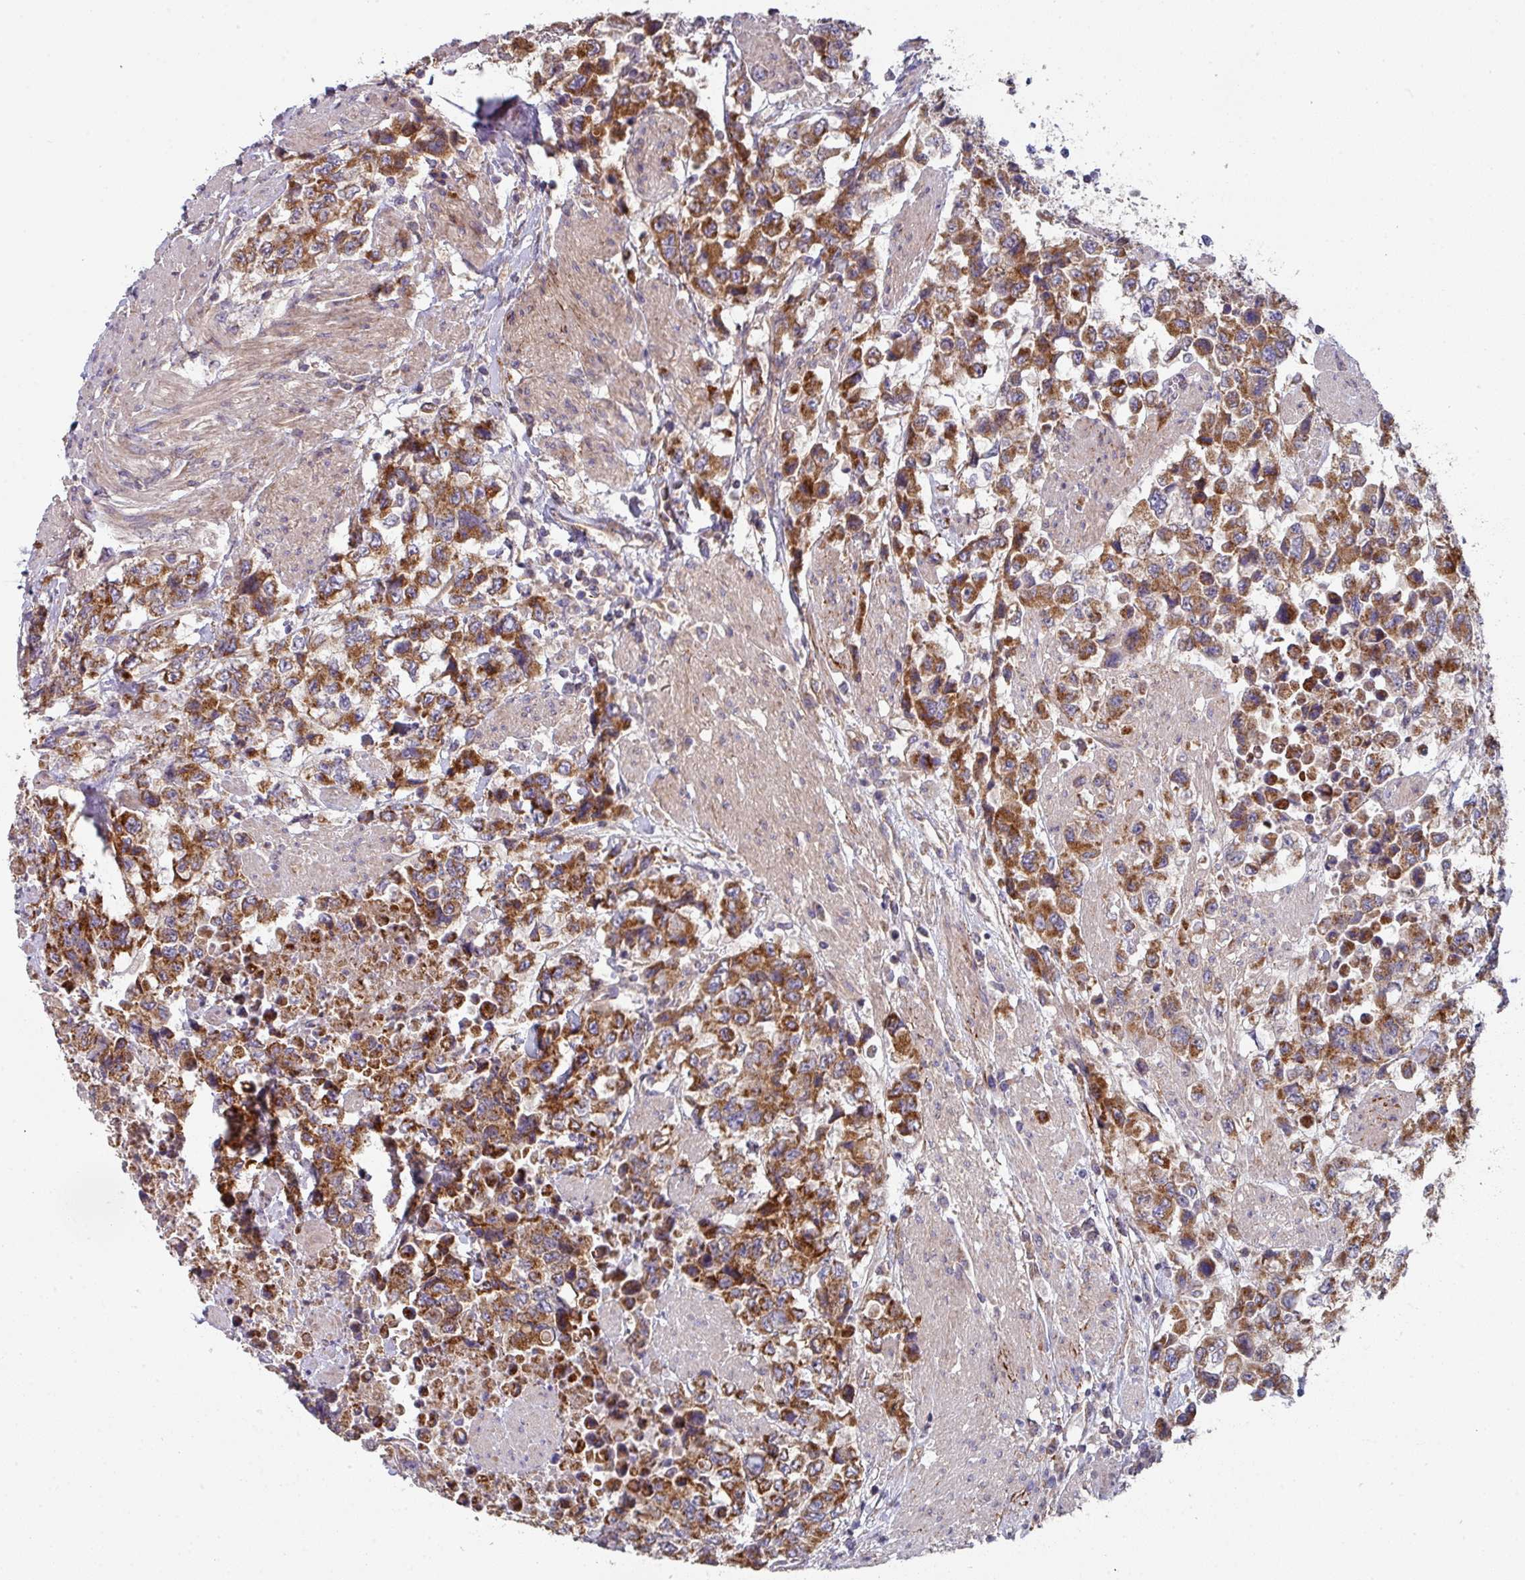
{"staining": {"intensity": "moderate", "quantity": ">75%", "location": "cytoplasmic/membranous"}, "tissue": "urothelial cancer", "cell_type": "Tumor cells", "image_type": "cancer", "snomed": [{"axis": "morphology", "description": "Urothelial carcinoma, High grade"}, {"axis": "topography", "description": "Urinary bladder"}], "caption": "A brown stain labels moderate cytoplasmic/membranous expression of a protein in urothelial cancer tumor cells. The staining was performed using DAB to visualize the protein expression in brown, while the nuclei were stained in blue with hematoxylin (Magnification: 20x).", "gene": "DCAF12L2", "patient": {"sex": "female", "age": 78}}